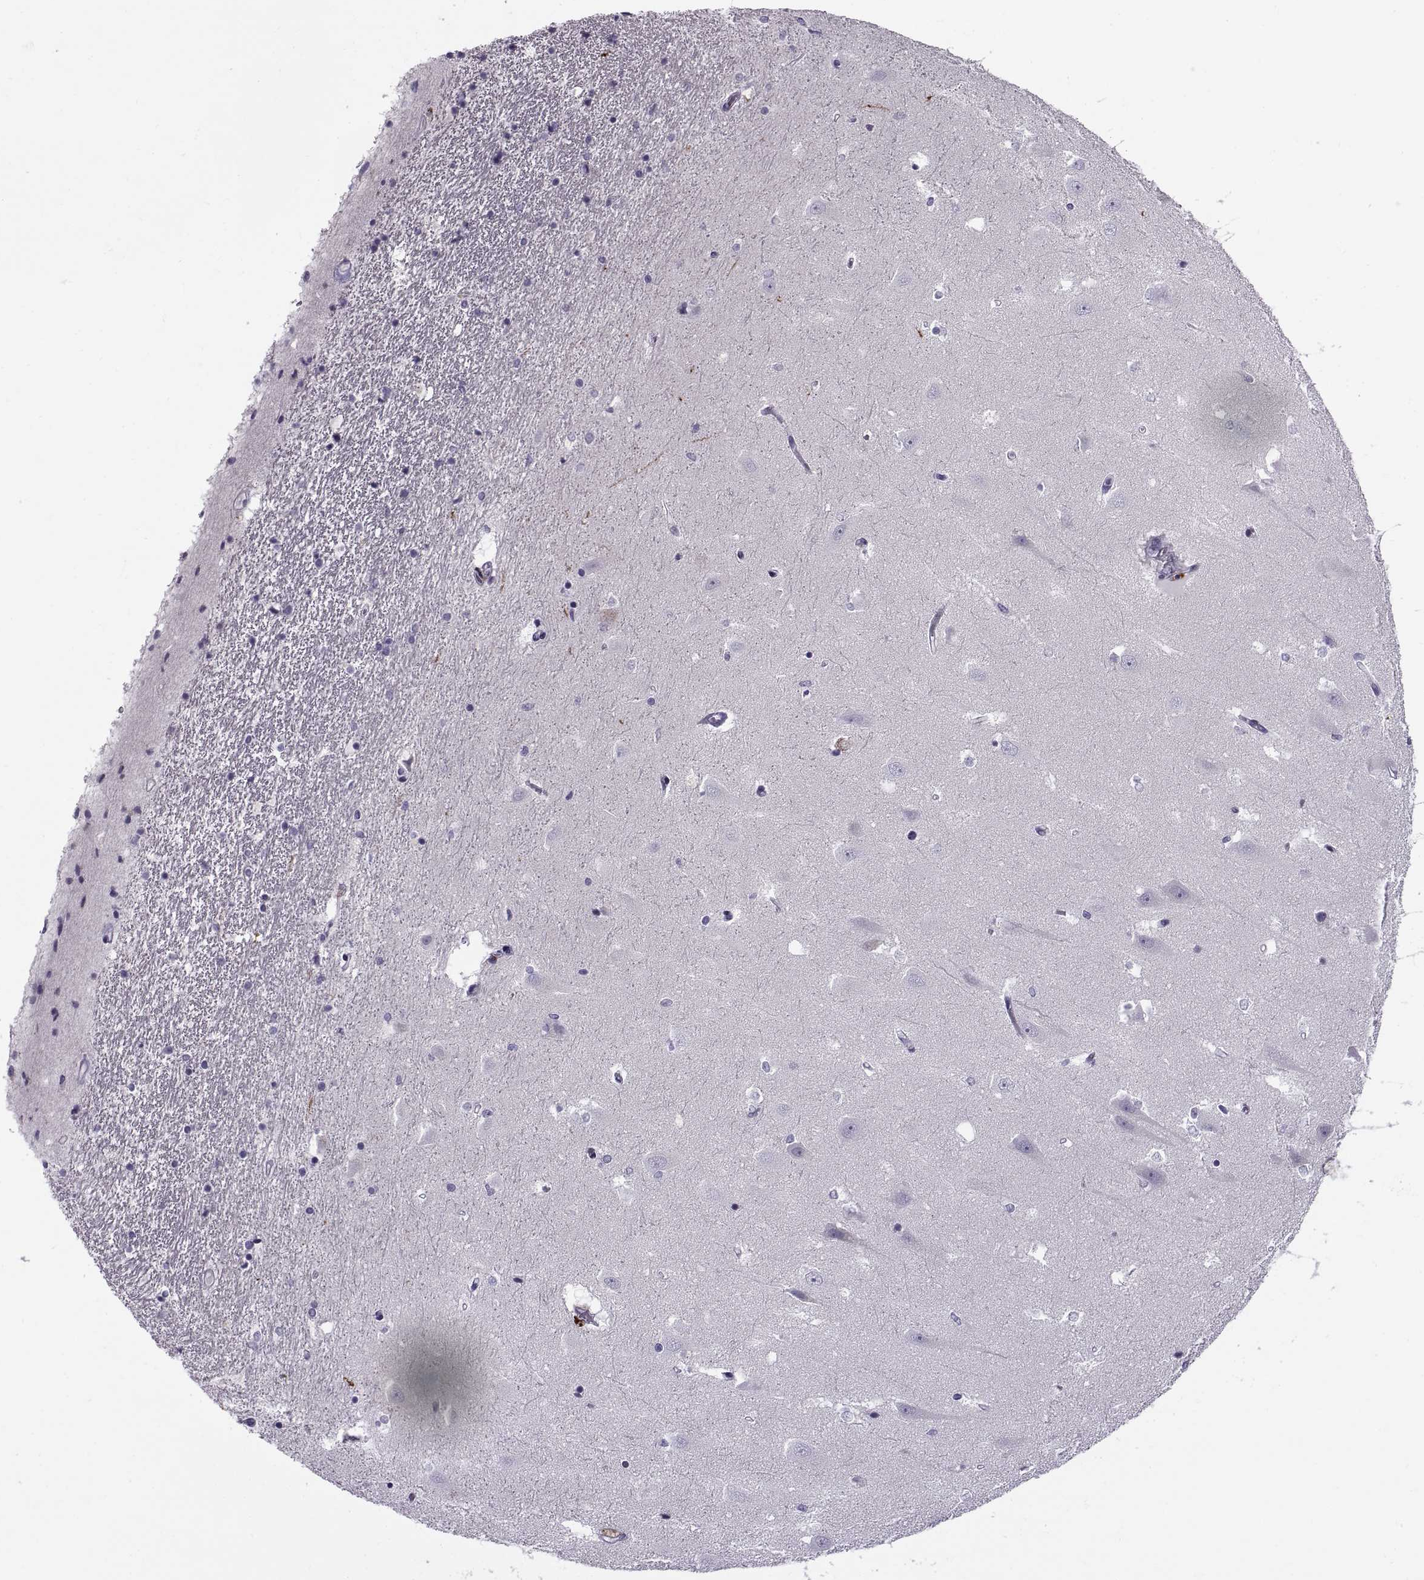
{"staining": {"intensity": "negative", "quantity": "none", "location": "none"}, "tissue": "hippocampus", "cell_type": "Glial cells", "image_type": "normal", "snomed": [{"axis": "morphology", "description": "Normal tissue, NOS"}, {"axis": "topography", "description": "Hippocampus"}], "caption": "DAB immunohistochemical staining of unremarkable hippocampus displays no significant positivity in glial cells.", "gene": "CALCR", "patient": {"sex": "male", "age": 44}}